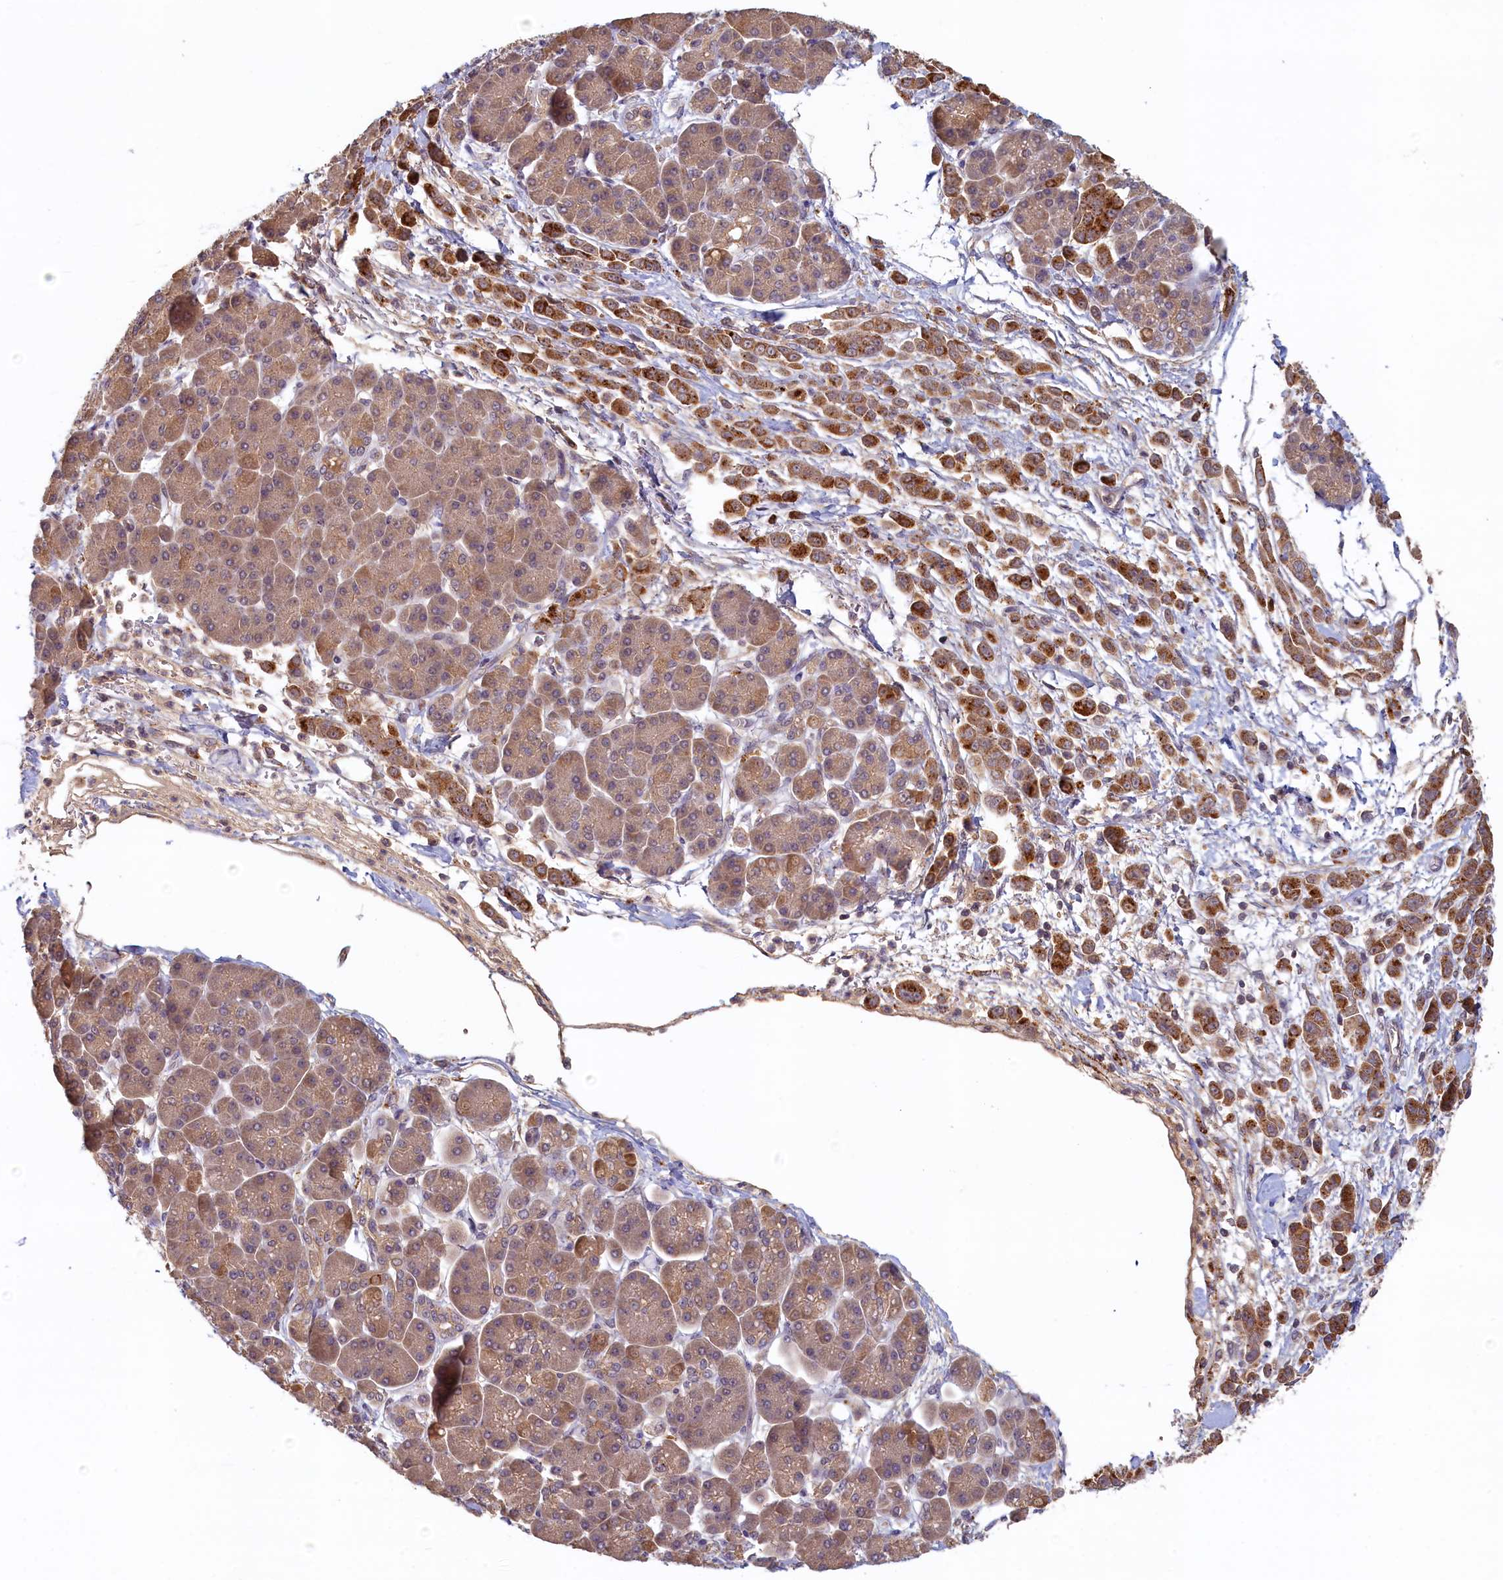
{"staining": {"intensity": "moderate", "quantity": ">75%", "location": "cytoplasmic/membranous"}, "tissue": "pancreatic cancer", "cell_type": "Tumor cells", "image_type": "cancer", "snomed": [{"axis": "morphology", "description": "Normal tissue, NOS"}, {"axis": "morphology", "description": "Adenocarcinoma, NOS"}, {"axis": "topography", "description": "Pancreas"}], "caption": "Human pancreatic adenocarcinoma stained for a protein (brown) reveals moderate cytoplasmic/membranous positive positivity in about >75% of tumor cells.", "gene": "NUBP2", "patient": {"sex": "female", "age": 64}}